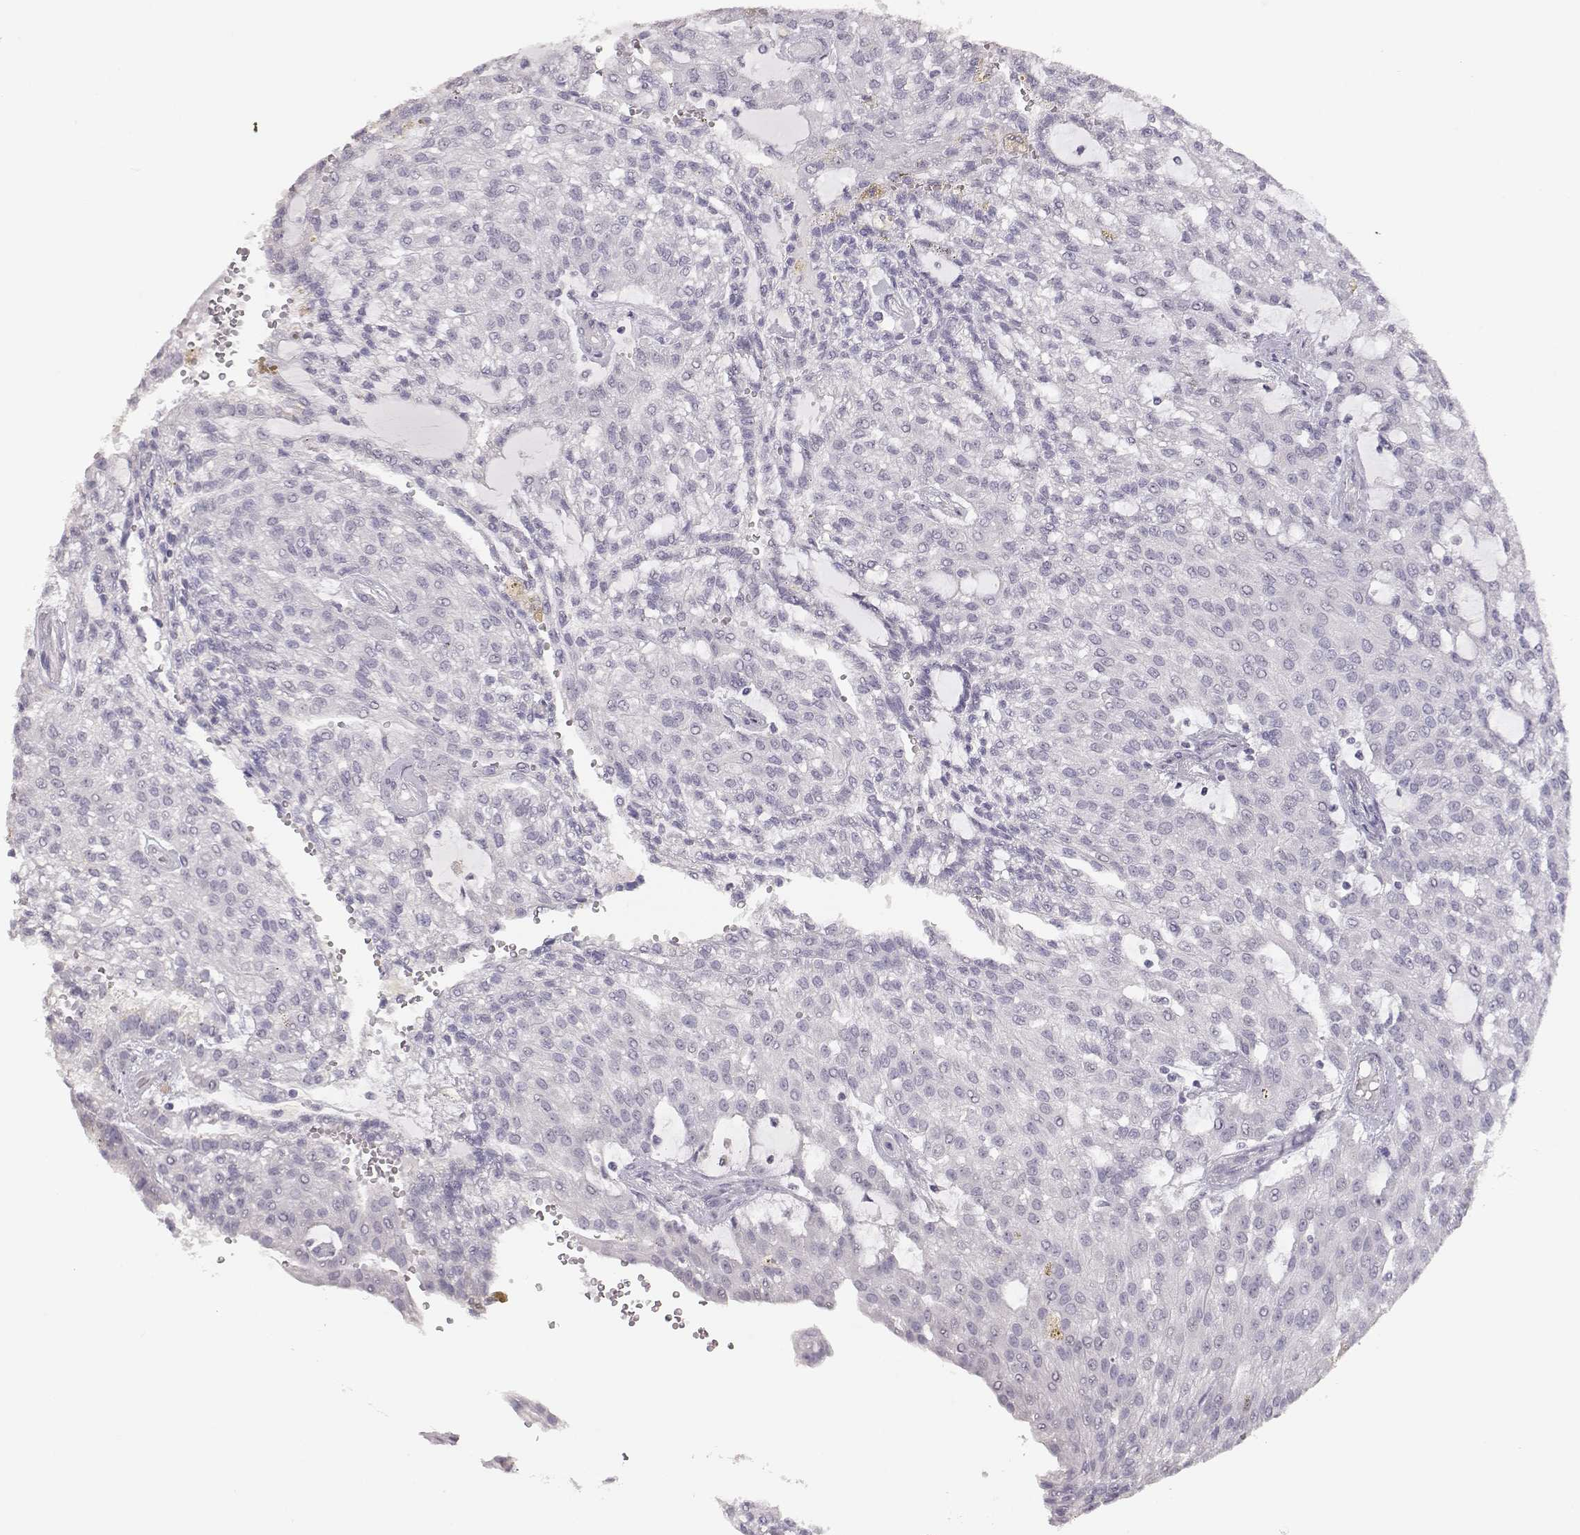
{"staining": {"intensity": "negative", "quantity": "none", "location": "none"}, "tissue": "renal cancer", "cell_type": "Tumor cells", "image_type": "cancer", "snomed": [{"axis": "morphology", "description": "Adenocarcinoma, NOS"}, {"axis": "topography", "description": "Kidney"}], "caption": "Tumor cells show no significant positivity in renal cancer. (DAB immunohistochemistry visualized using brightfield microscopy, high magnification).", "gene": "TKTL1", "patient": {"sex": "male", "age": 63}}